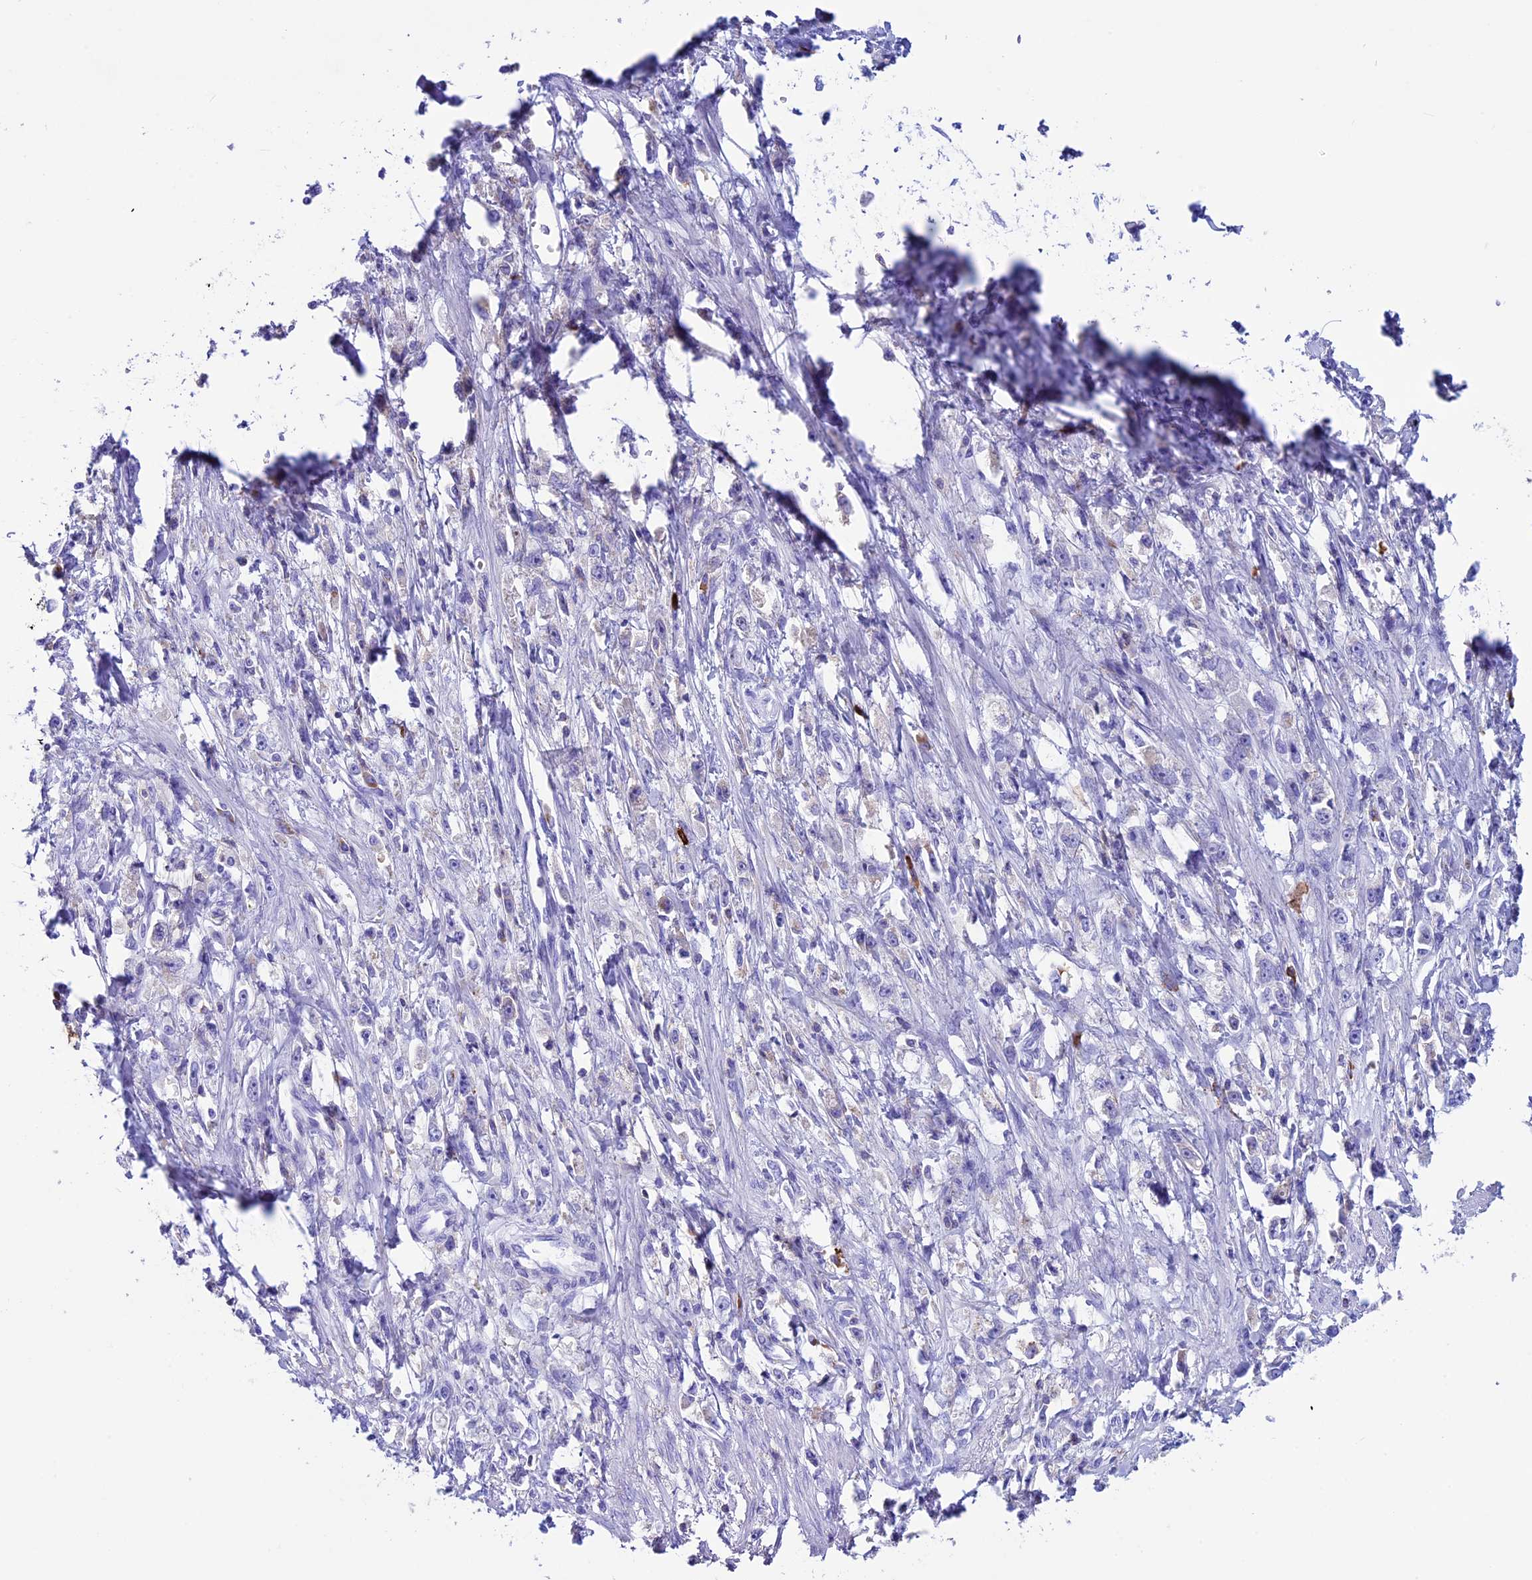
{"staining": {"intensity": "negative", "quantity": "none", "location": "none"}, "tissue": "stomach cancer", "cell_type": "Tumor cells", "image_type": "cancer", "snomed": [{"axis": "morphology", "description": "Adenocarcinoma, NOS"}, {"axis": "topography", "description": "Stomach"}], "caption": "Immunohistochemical staining of human stomach cancer exhibits no significant staining in tumor cells.", "gene": "IGSF6", "patient": {"sex": "female", "age": 59}}